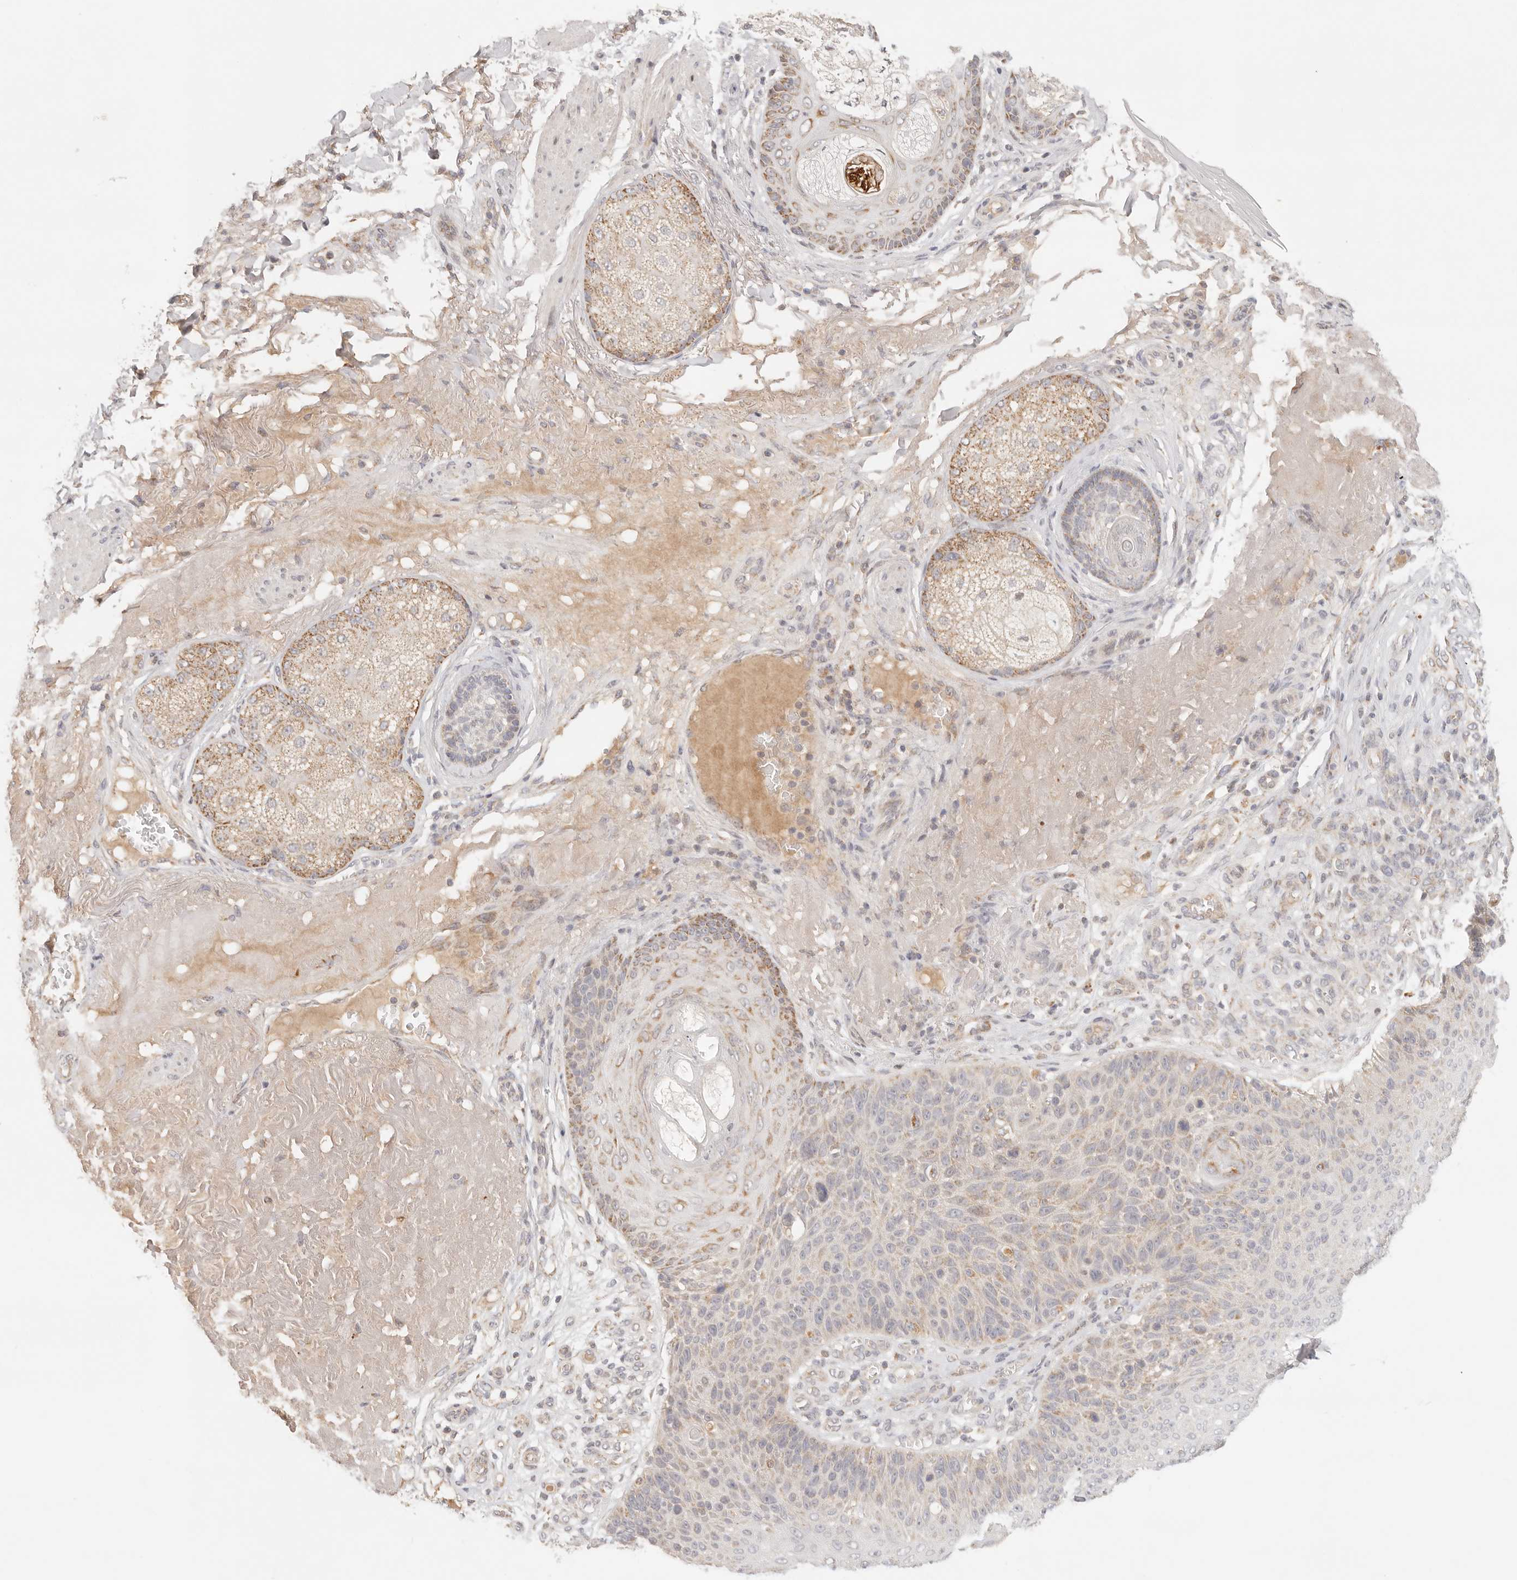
{"staining": {"intensity": "moderate", "quantity": "25%-75%", "location": "cytoplasmic/membranous"}, "tissue": "skin cancer", "cell_type": "Tumor cells", "image_type": "cancer", "snomed": [{"axis": "morphology", "description": "Squamous cell carcinoma, NOS"}, {"axis": "topography", "description": "Skin"}], "caption": "Immunohistochemical staining of human skin squamous cell carcinoma reveals moderate cytoplasmic/membranous protein positivity in about 25%-75% of tumor cells.", "gene": "COA6", "patient": {"sex": "female", "age": 88}}